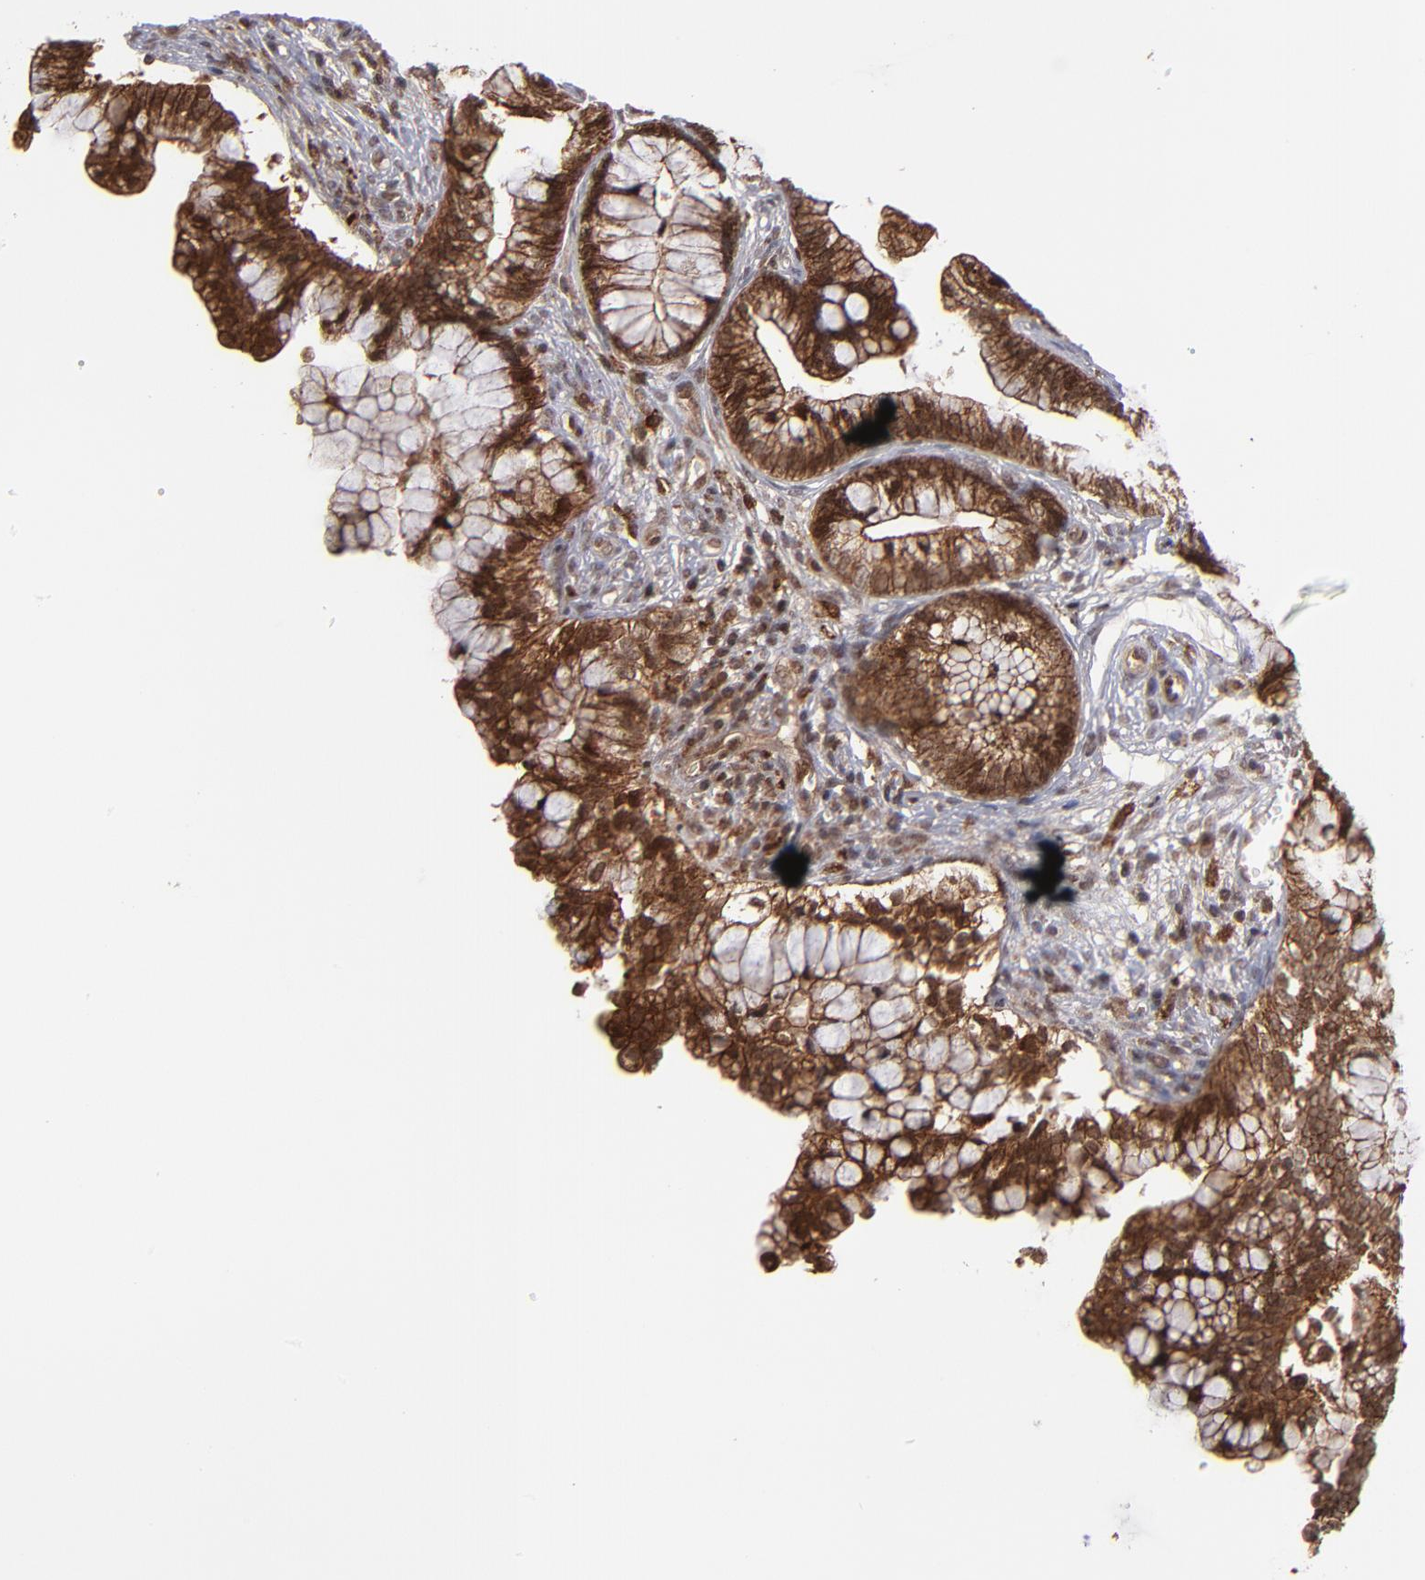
{"staining": {"intensity": "strong", "quantity": ">75%", "location": "cytoplasmic/membranous,nuclear"}, "tissue": "cervical cancer", "cell_type": "Tumor cells", "image_type": "cancer", "snomed": [{"axis": "morphology", "description": "Adenocarcinoma, NOS"}, {"axis": "topography", "description": "Cervix"}], "caption": "Immunohistochemistry (IHC) image of human cervical cancer (adenocarcinoma) stained for a protein (brown), which exhibits high levels of strong cytoplasmic/membranous and nuclear positivity in approximately >75% of tumor cells.", "gene": "RGS6", "patient": {"sex": "female", "age": 44}}